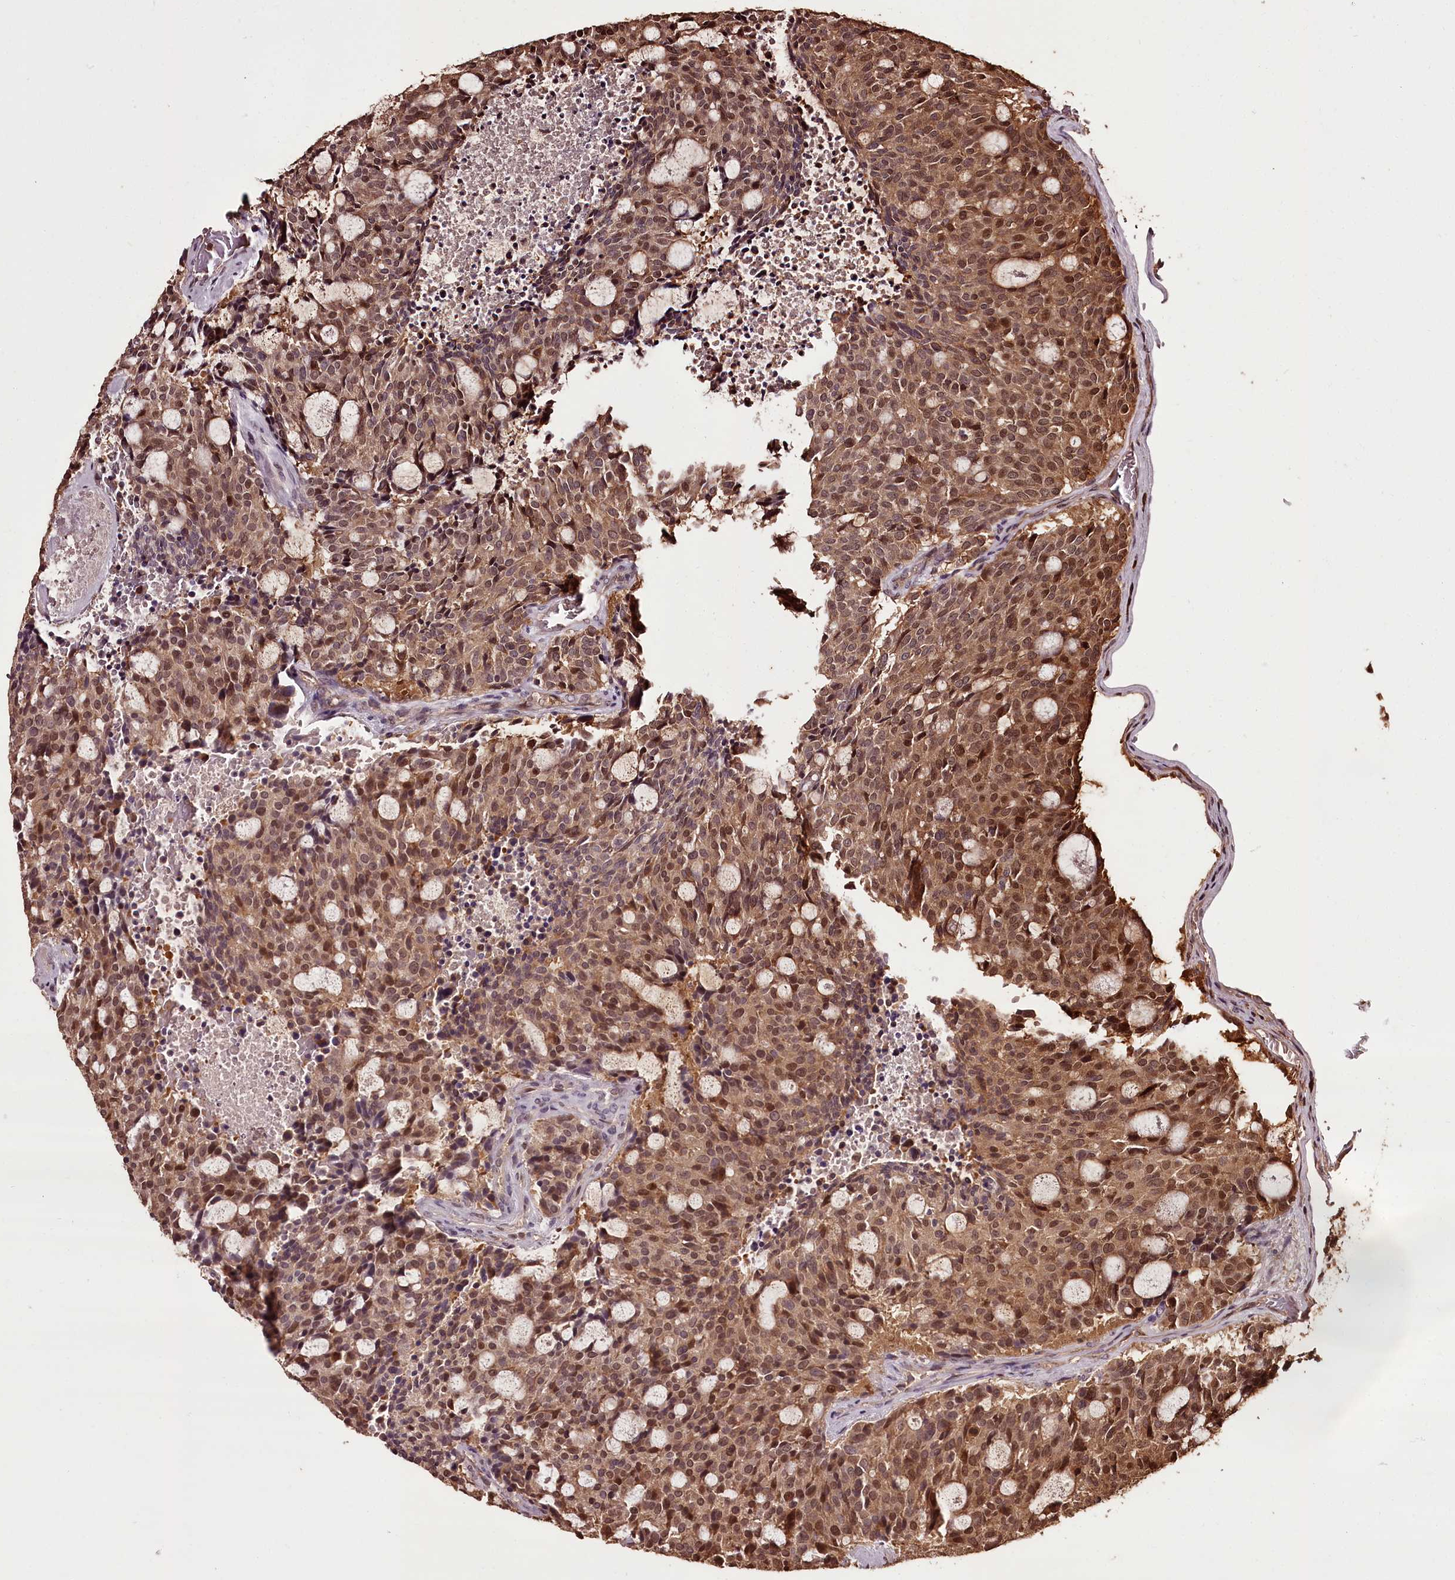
{"staining": {"intensity": "moderate", "quantity": ">75%", "location": "cytoplasmic/membranous,nuclear"}, "tissue": "carcinoid", "cell_type": "Tumor cells", "image_type": "cancer", "snomed": [{"axis": "morphology", "description": "Carcinoid, malignant, NOS"}, {"axis": "topography", "description": "Pancreas"}], "caption": "High-magnification brightfield microscopy of carcinoid stained with DAB (3,3'-diaminobenzidine) (brown) and counterstained with hematoxylin (blue). tumor cells exhibit moderate cytoplasmic/membranous and nuclear expression is identified in about>75% of cells.", "gene": "NPRL2", "patient": {"sex": "female", "age": 54}}